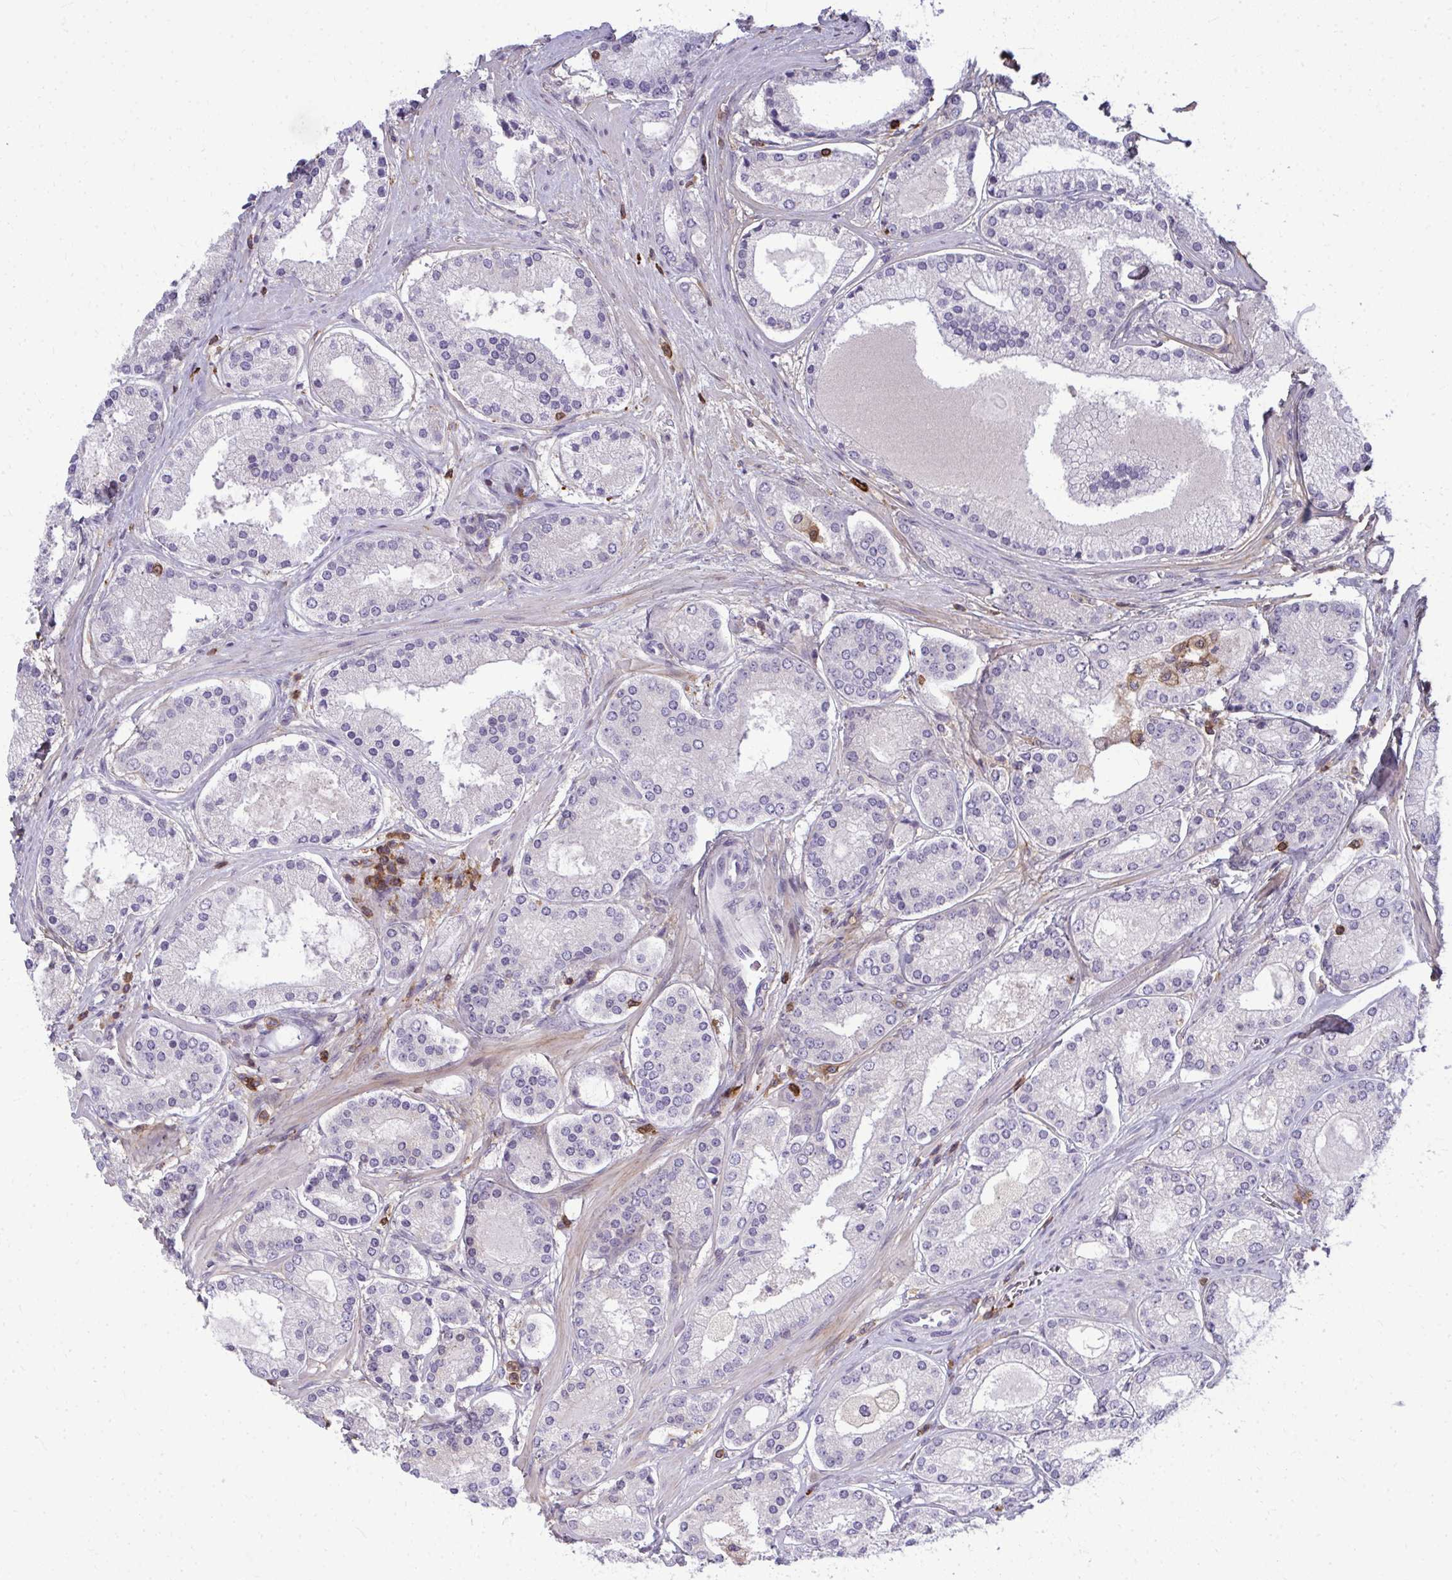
{"staining": {"intensity": "negative", "quantity": "none", "location": "none"}, "tissue": "prostate cancer", "cell_type": "Tumor cells", "image_type": "cancer", "snomed": [{"axis": "morphology", "description": "Adenocarcinoma, High grade"}, {"axis": "topography", "description": "Prostate"}], "caption": "This is a histopathology image of IHC staining of prostate cancer (high-grade adenocarcinoma), which shows no positivity in tumor cells.", "gene": "AP5M1", "patient": {"sex": "male", "age": 67}}